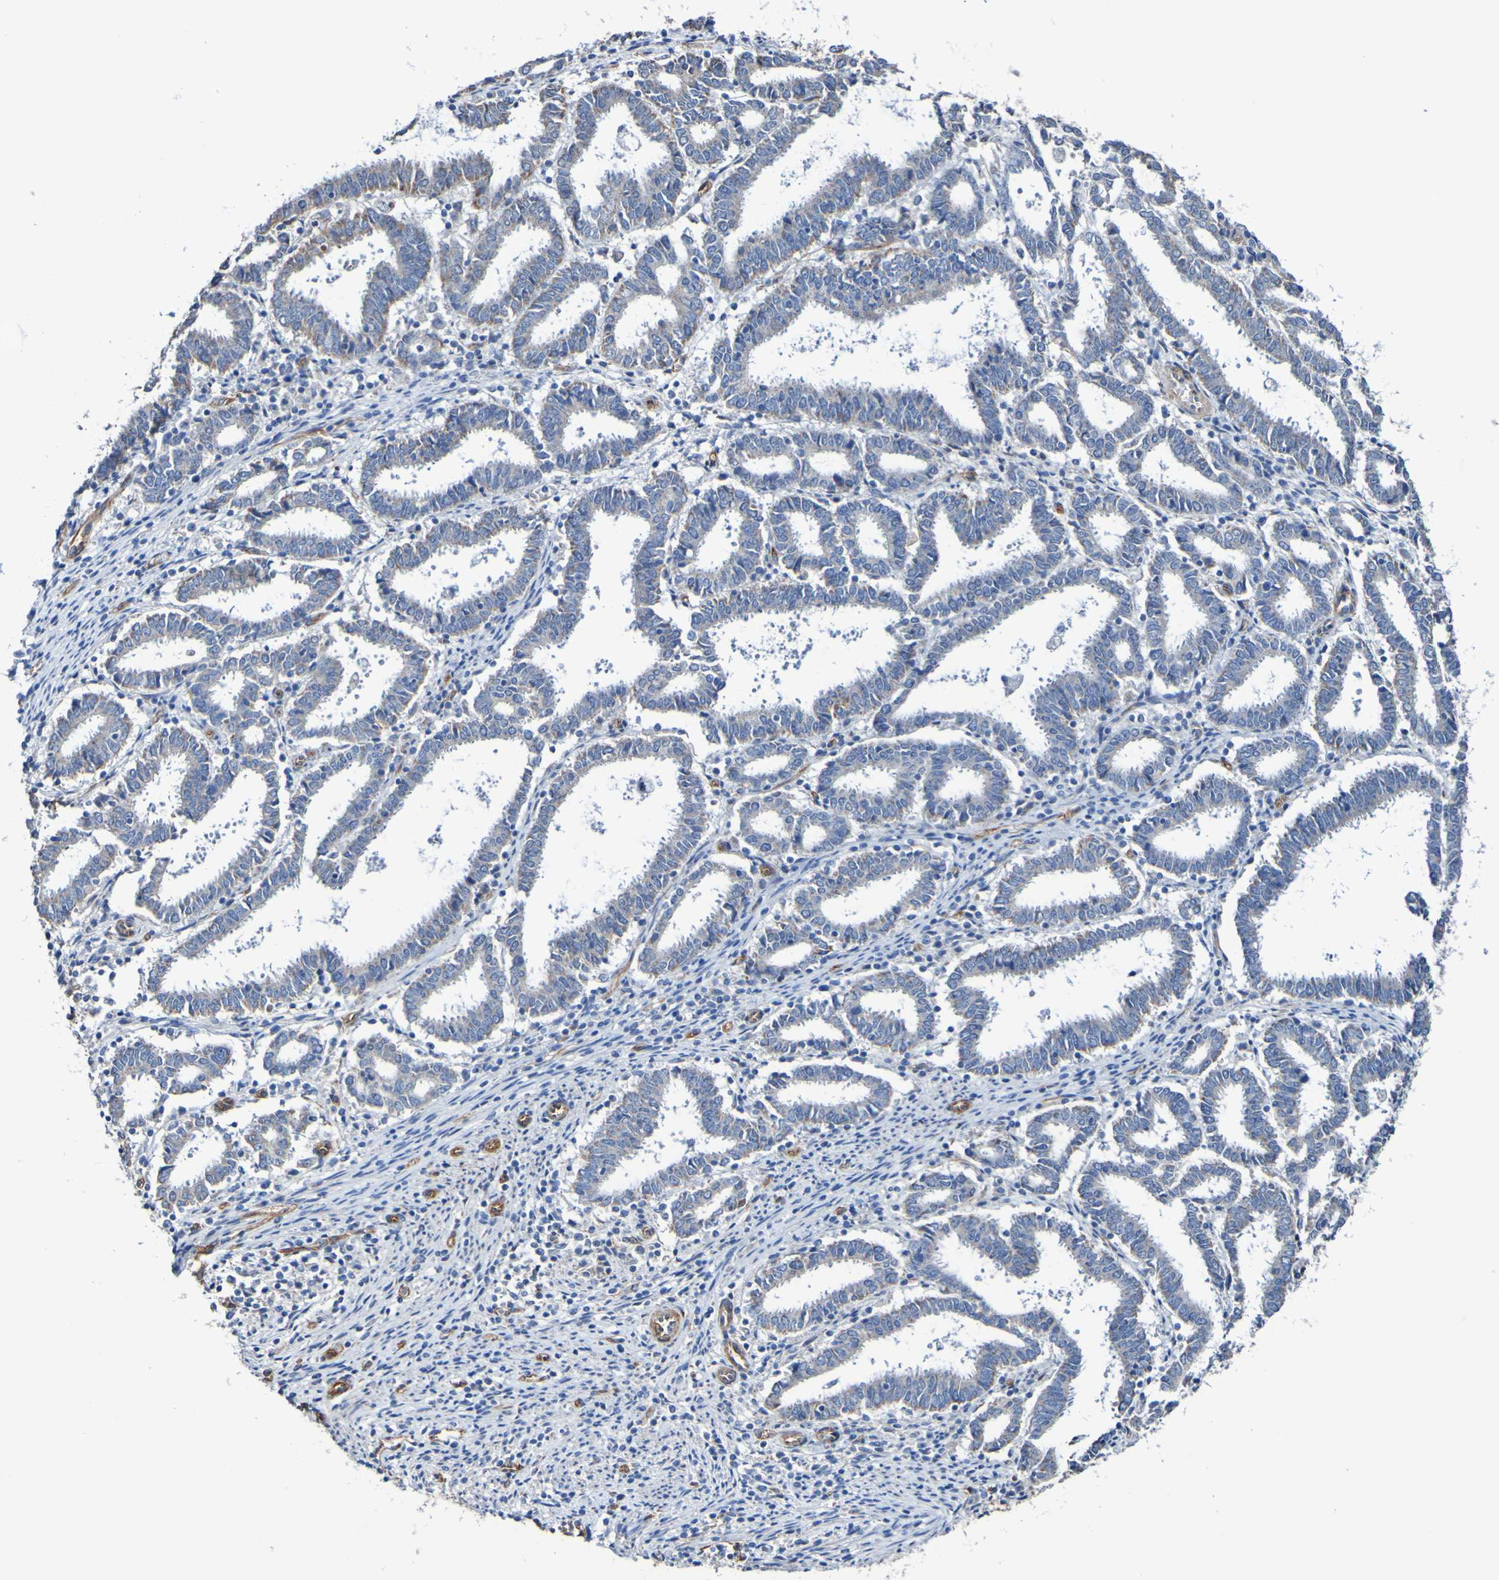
{"staining": {"intensity": "moderate", "quantity": "<25%", "location": "cytoplasmic/membranous"}, "tissue": "endometrial cancer", "cell_type": "Tumor cells", "image_type": "cancer", "snomed": [{"axis": "morphology", "description": "Adenocarcinoma, NOS"}, {"axis": "topography", "description": "Uterus"}], "caption": "The photomicrograph displays staining of adenocarcinoma (endometrial), revealing moderate cytoplasmic/membranous protein expression (brown color) within tumor cells. (IHC, brightfield microscopy, high magnification).", "gene": "ELMOD3", "patient": {"sex": "female", "age": 83}}